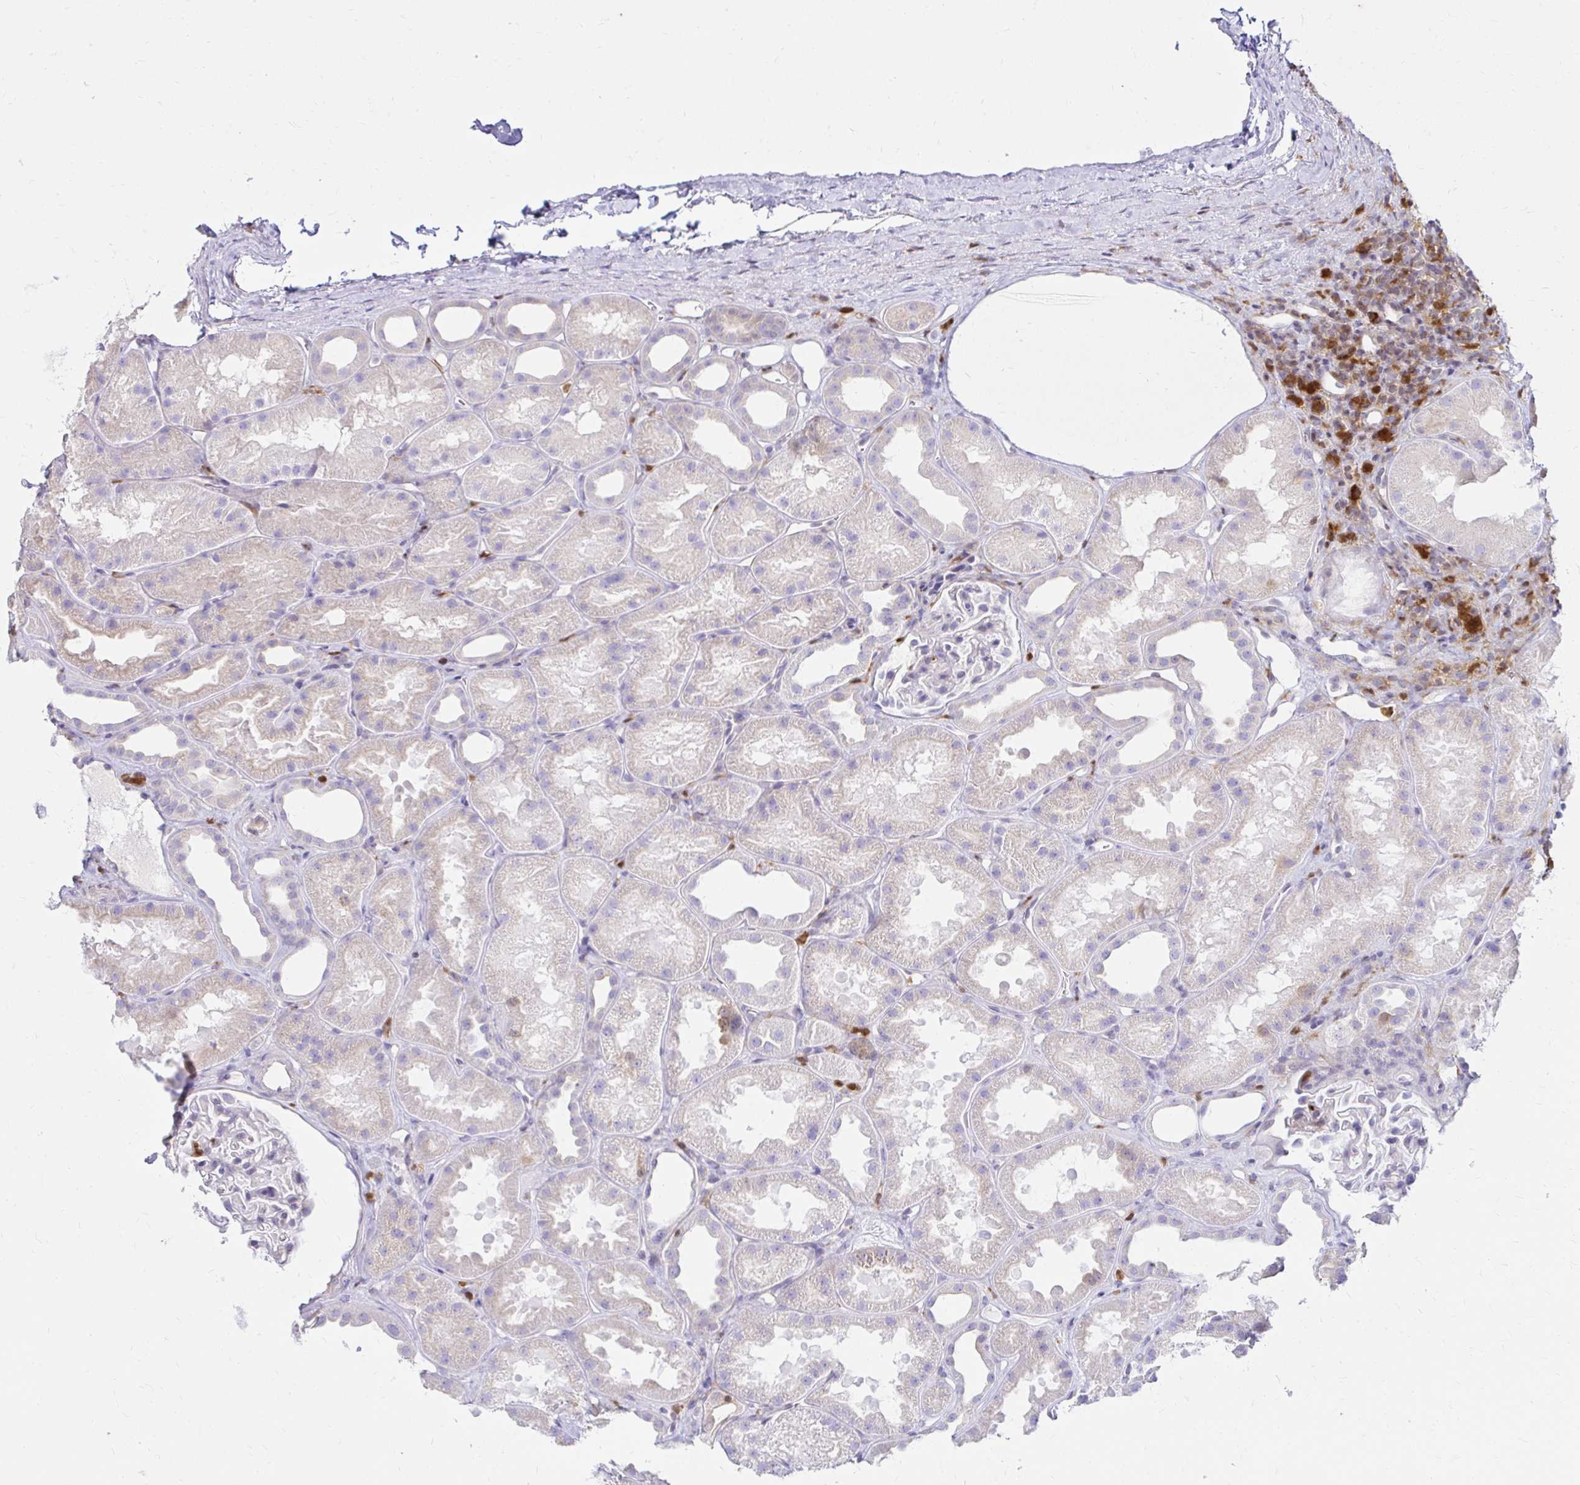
{"staining": {"intensity": "negative", "quantity": "none", "location": "none"}, "tissue": "kidney", "cell_type": "Cells in glomeruli", "image_type": "normal", "snomed": [{"axis": "morphology", "description": "Normal tissue, NOS"}, {"axis": "topography", "description": "Kidney"}], "caption": "Image shows no significant protein staining in cells in glomeruli of benign kidney.", "gene": "PYCARD", "patient": {"sex": "male", "age": 61}}